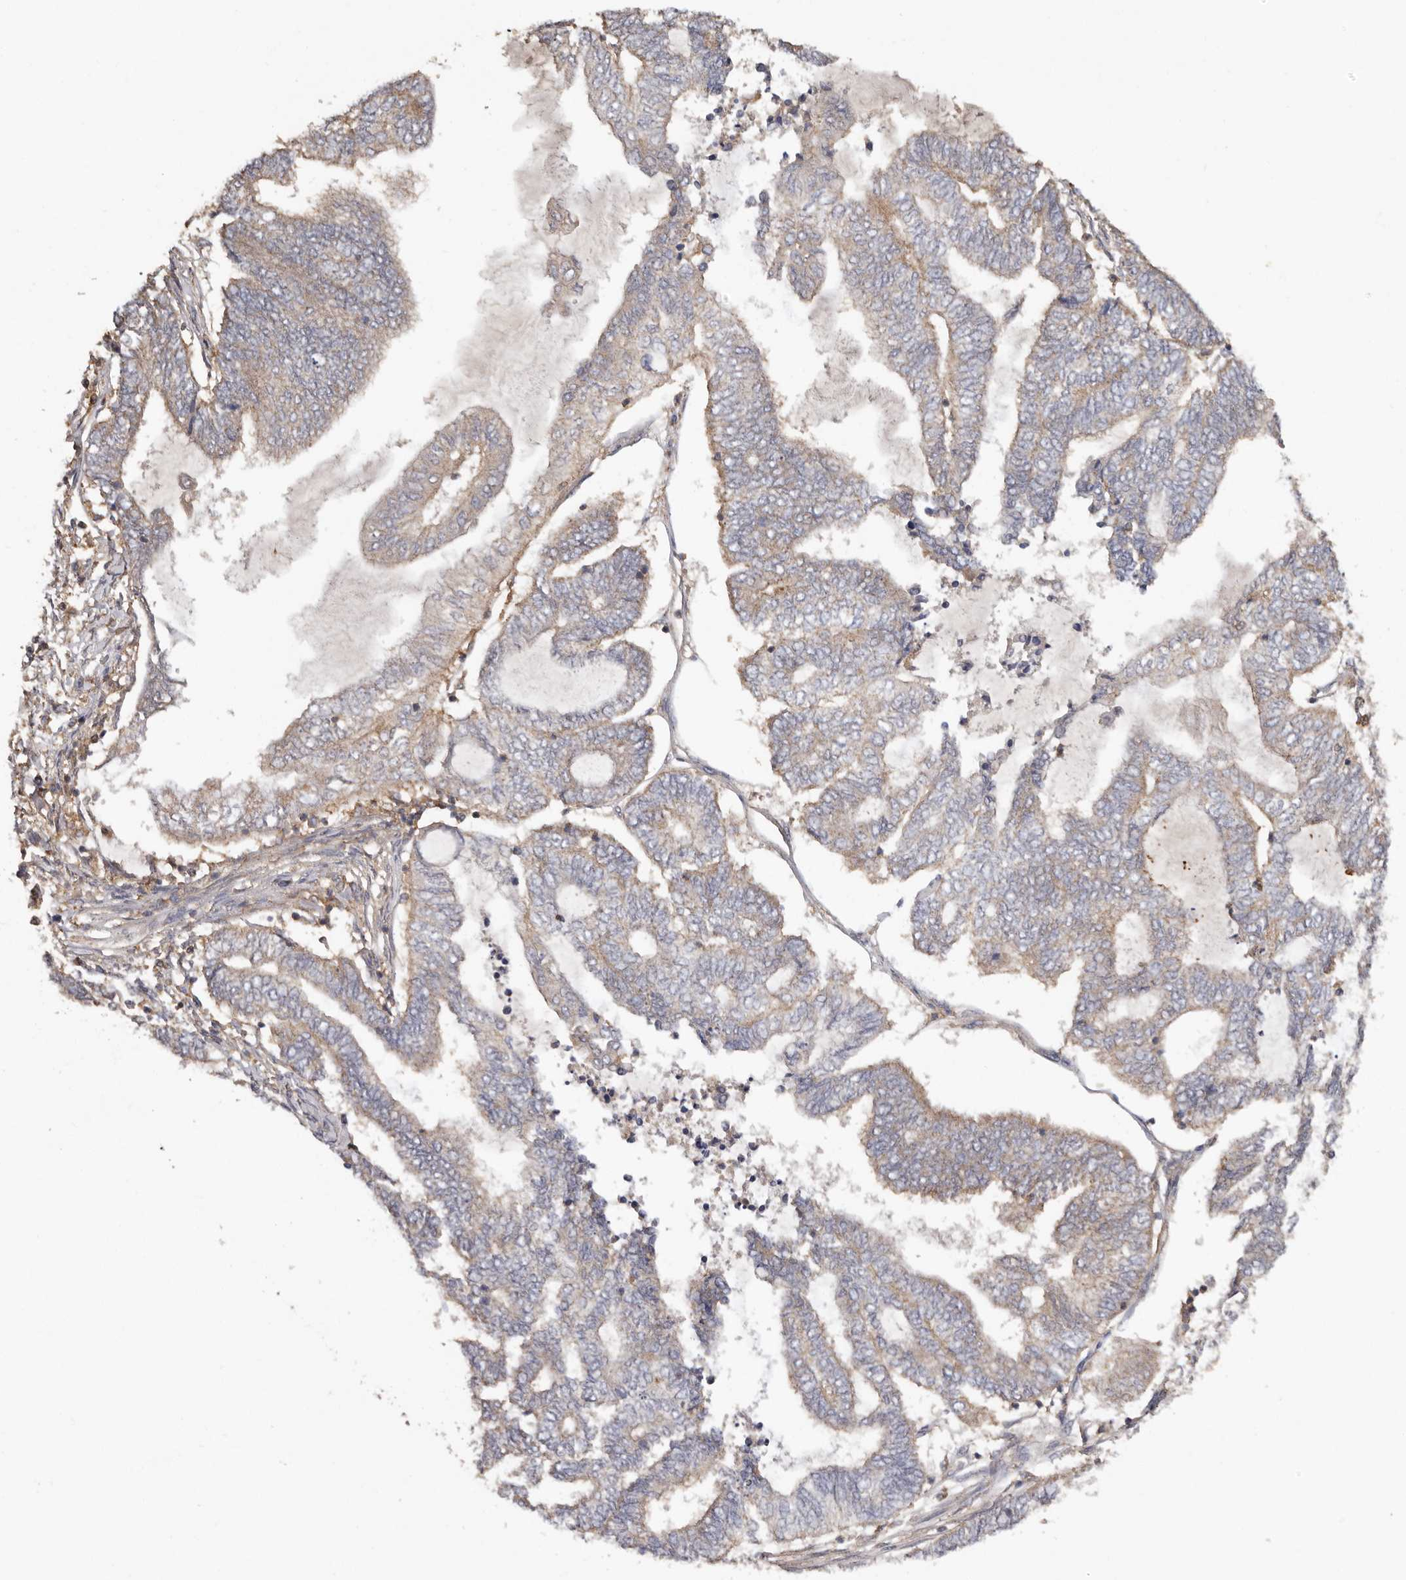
{"staining": {"intensity": "weak", "quantity": "25%-75%", "location": "cytoplasmic/membranous"}, "tissue": "endometrial cancer", "cell_type": "Tumor cells", "image_type": "cancer", "snomed": [{"axis": "morphology", "description": "Adenocarcinoma, NOS"}, {"axis": "topography", "description": "Uterus"}, {"axis": "topography", "description": "Endometrium"}], "caption": "Human endometrial adenocarcinoma stained with a brown dye displays weak cytoplasmic/membranous positive expression in approximately 25%-75% of tumor cells.", "gene": "RWDD1", "patient": {"sex": "female", "age": 70}}